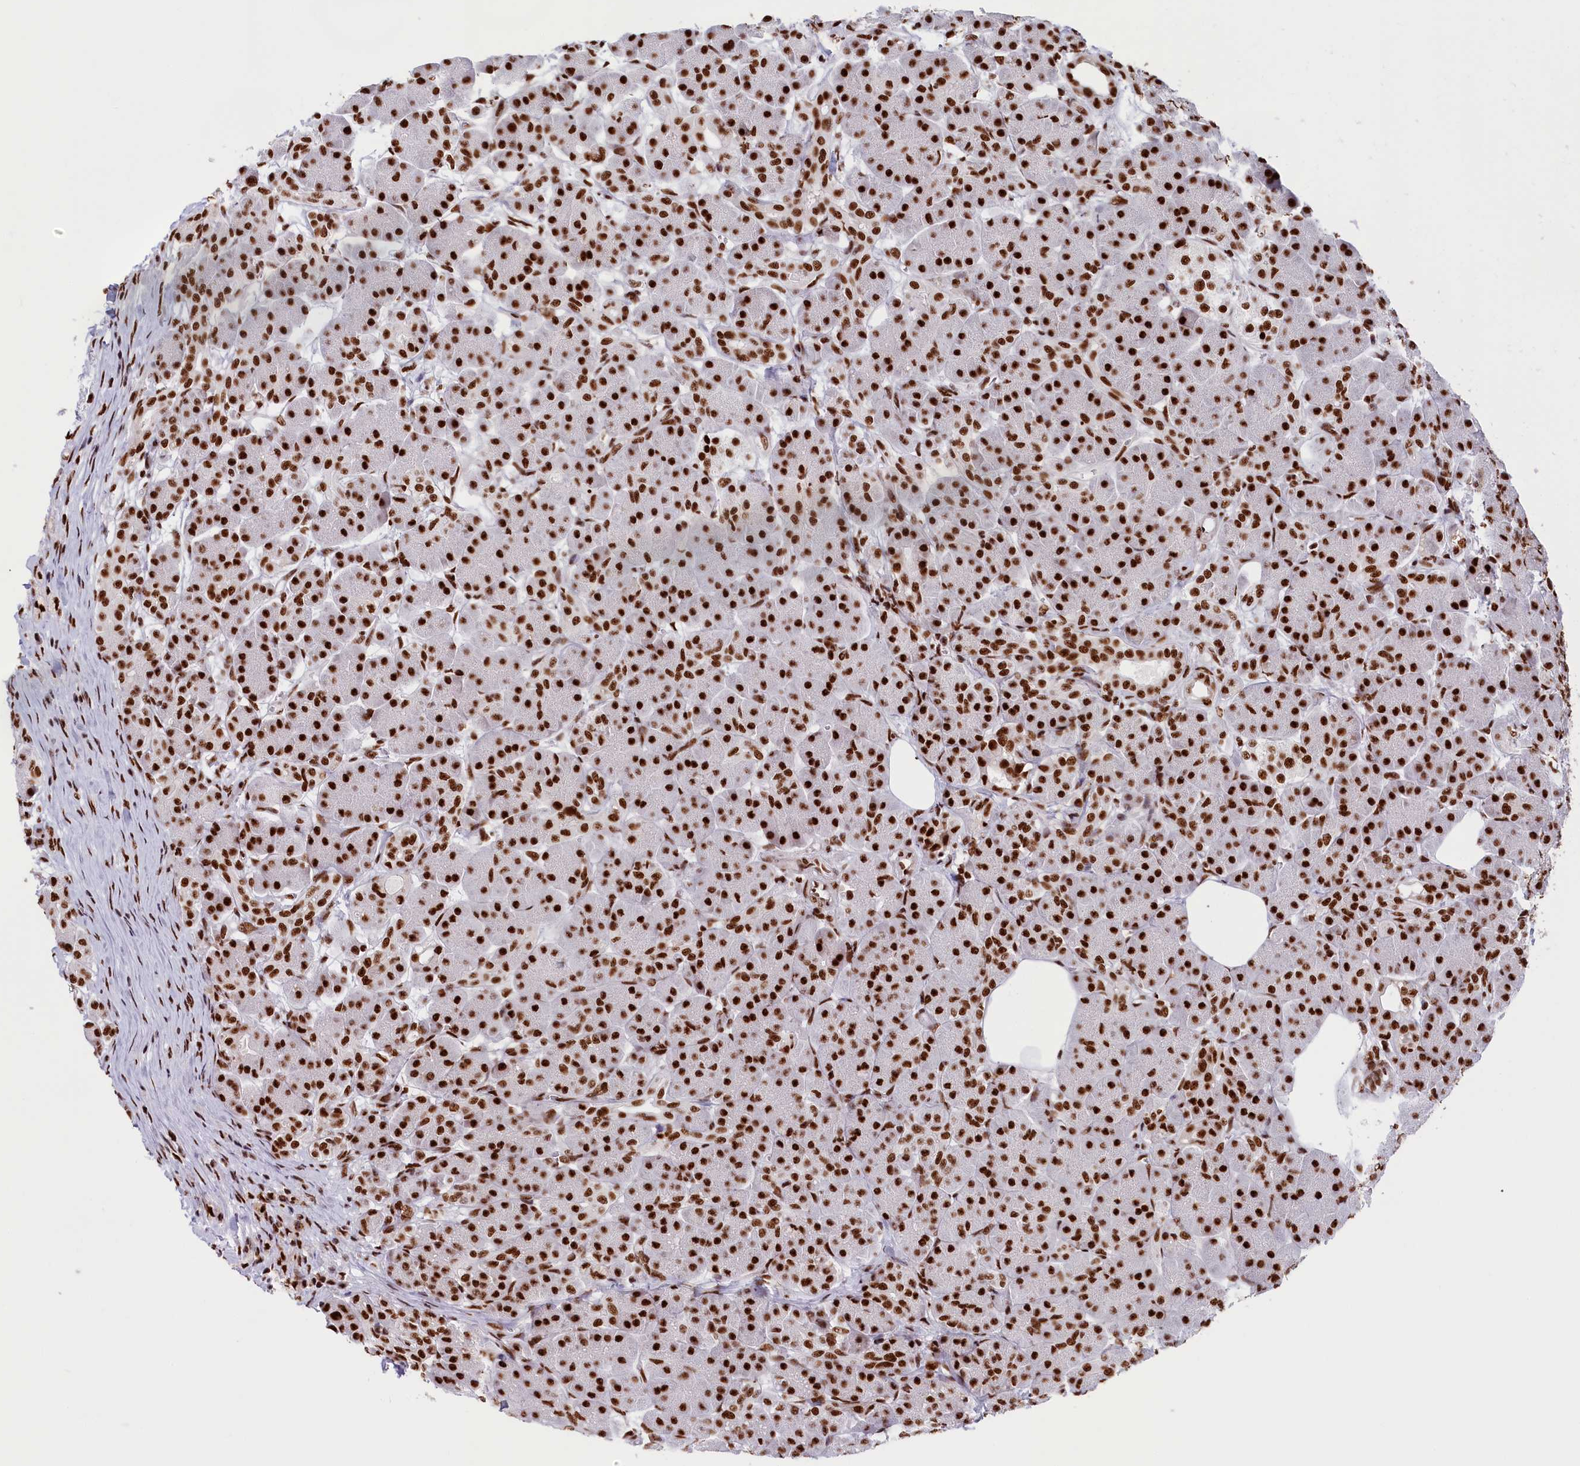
{"staining": {"intensity": "strong", "quantity": ">75%", "location": "nuclear"}, "tissue": "pancreas", "cell_type": "Exocrine glandular cells", "image_type": "normal", "snomed": [{"axis": "morphology", "description": "Normal tissue, NOS"}, {"axis": "topography", "description": "Pancreas"}], "caption": "Exocrine glandular cells display high levels of strong nuclear expression in approximately >75% of cells in benign pancreas.", "gene": "SNRNP70", "patient": {"sex": "male", "age": 63}}